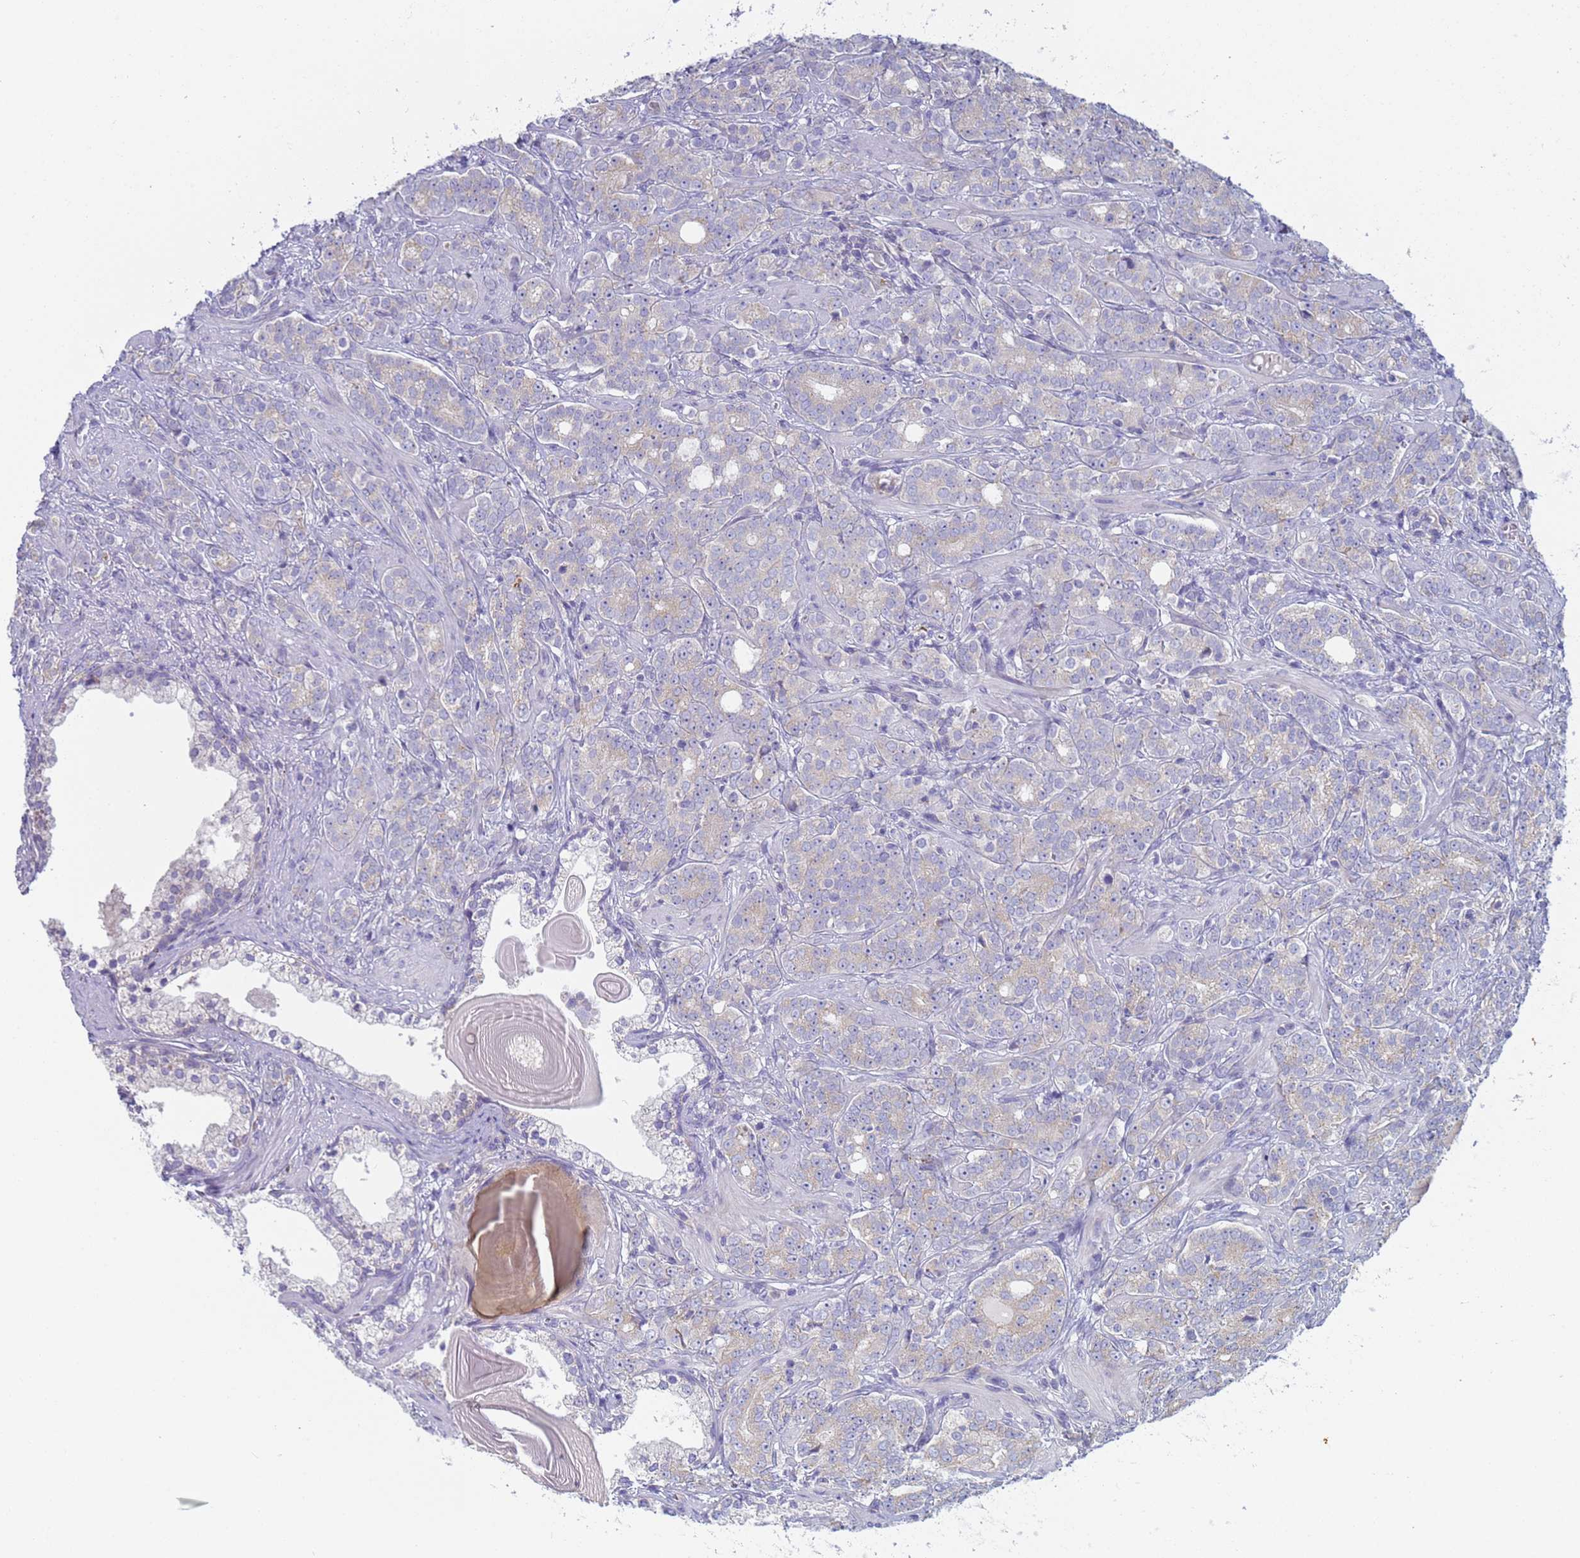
{"staining": {"intensity": "weak", "quantity": "<25%", "location": "cytoplasmic/membranous"}, "tissue": "prostate cancer", "cell_type": "Tumor cells", "image_type": "cancer", "snomed": [{"axis": "morphology", "description": "Adenocarcinoma, High grade"}, {"axis": "topography", "description": "Prostate"}], "caption": "Immunohistochemistry histopathology image of prostate cancer (adenocarcinoma (high-grade)) stained for a protein (brown), which demonstrates no expression in tumor cells. (Stains: DAB (3,3'-diaminobenzidine) immunohistochemistry with hematoxylin counter stain, Microscopy: brightfield microscopy at high magnification).", "gene": "CR1", "patient": {"sex": "male", "age": 64}}